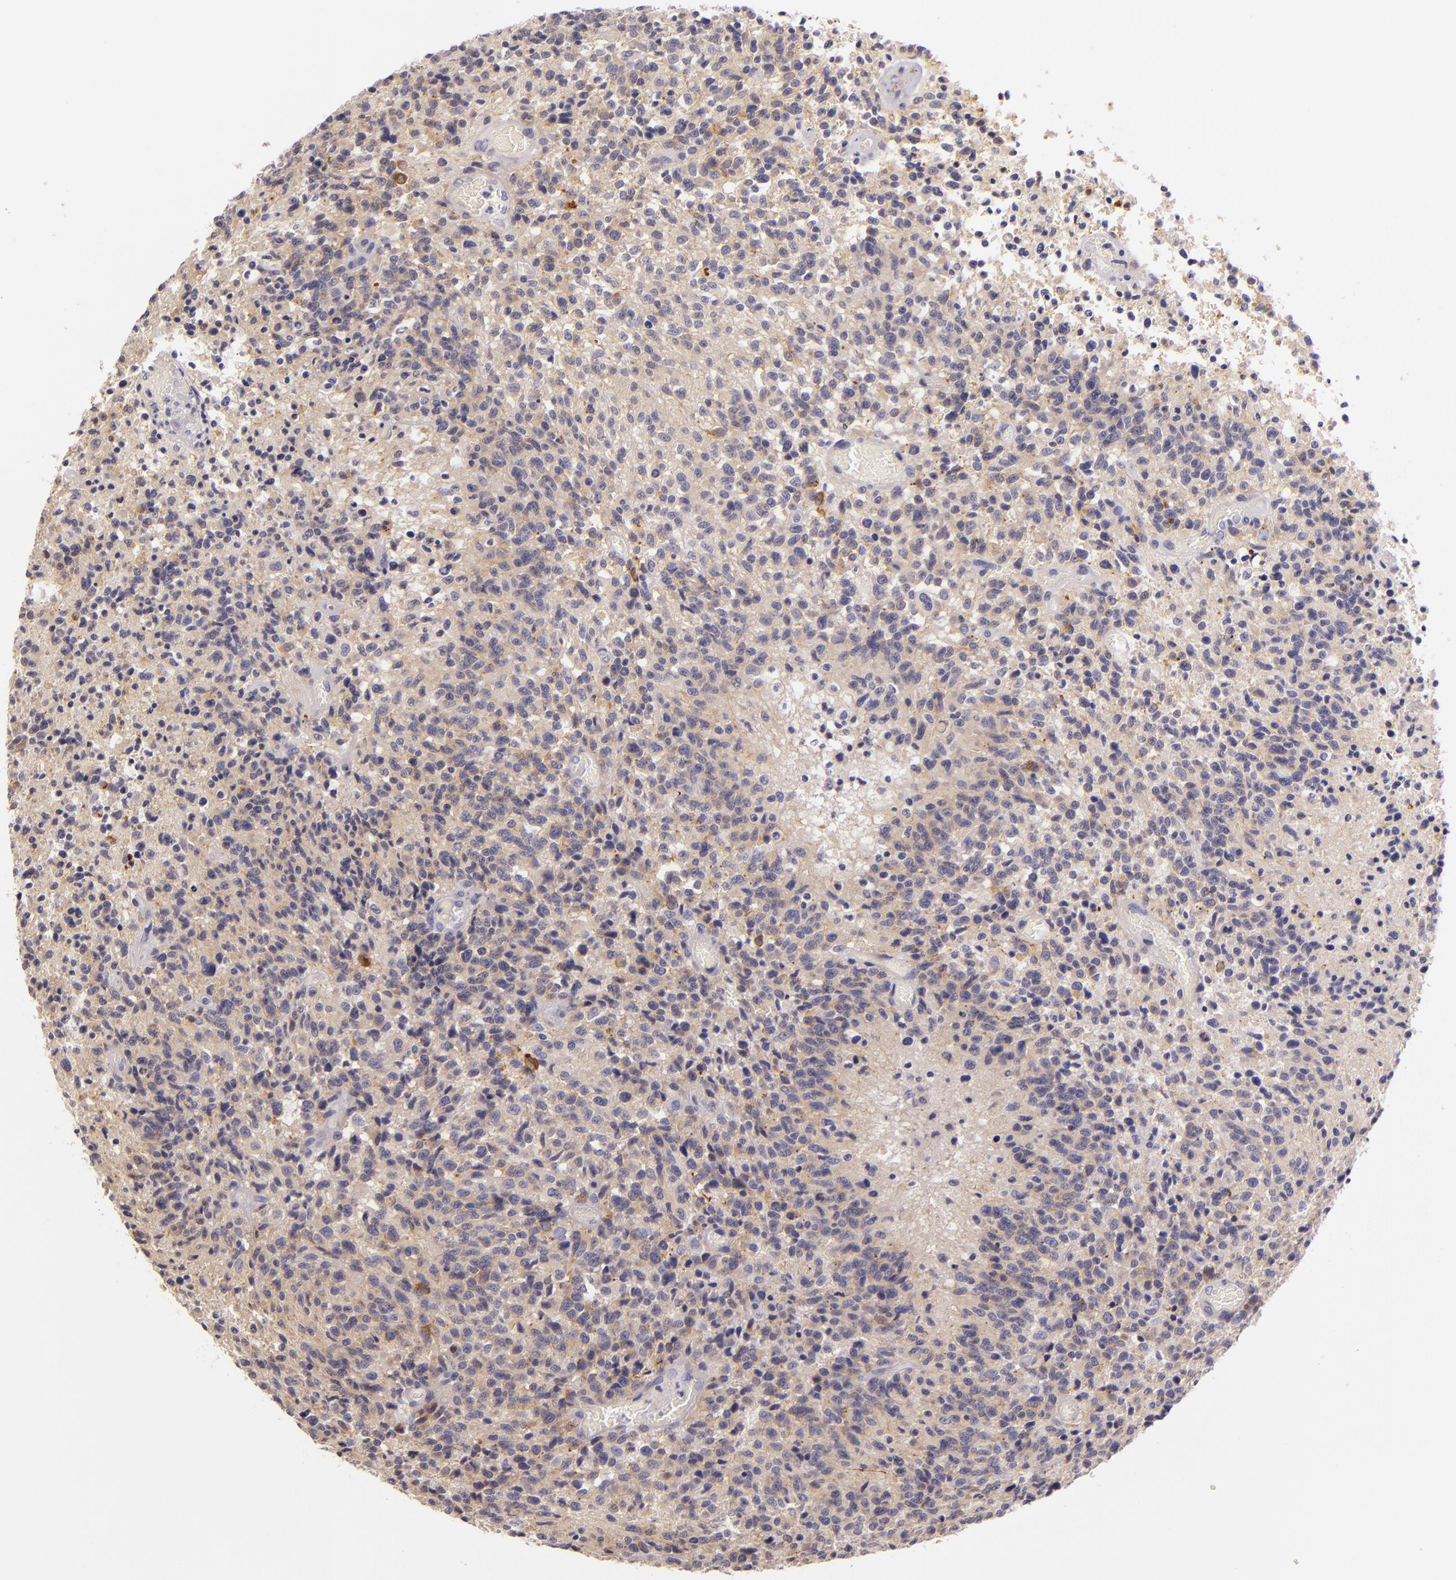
{"staining": {"intensity": "negative", "quantity": "none", "location": "none"}, "tissue": "glioma", "cell_type": "Tumor cells", "image_type": "cancer", "snomed": [{"axis": "morphology", "description": "Glioma, malignant, High grade"}, {"axis": "topography", "description": "Brain"}], "caption": "There is no significant positivity in tumor cells of malignant high-grade glioma.", "gene": "CTSF", "patient": {"sex": "male", "age": 36}}